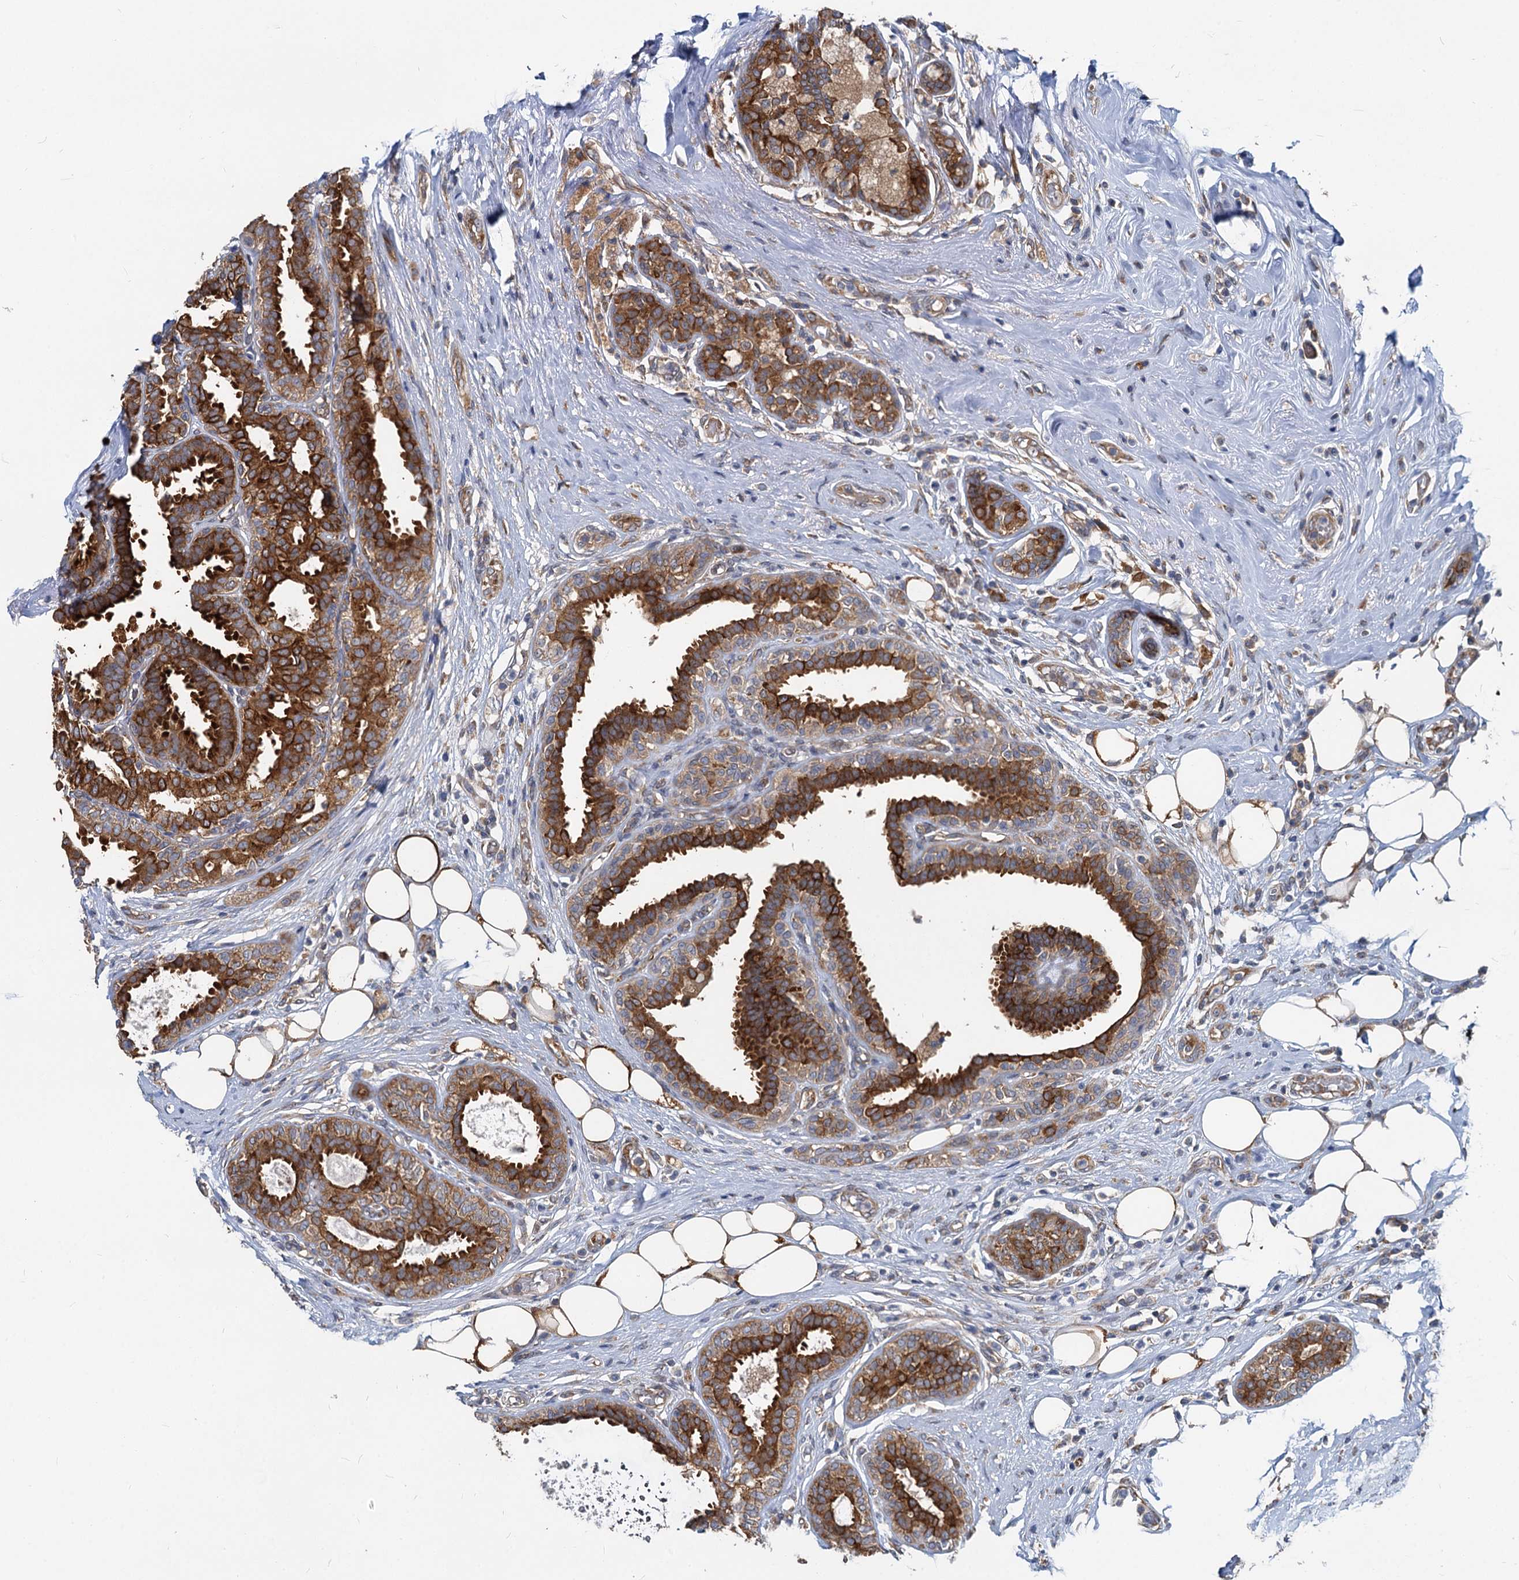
{"staining": {"intensity": "strong", "quantity": ">75%", "location": "cytoplasmic/membranous"}, "tissue": "breast cancer", "cell_type": "Tumor cells", "image_type": "cancer", "snomed": [{"axis": "morphology", "description": "Lobular carcinoma"}, {"axis": "topography", "description": "Breast"}], "caption": "Lobular carcinoma (breast) stained with DAB IHC shows high levels of strong cytoplasmic/membranous expression in about >75% of tumor cells.", "gene": "EIF2B2", "patient": {"sex": "female", "age": 51}}